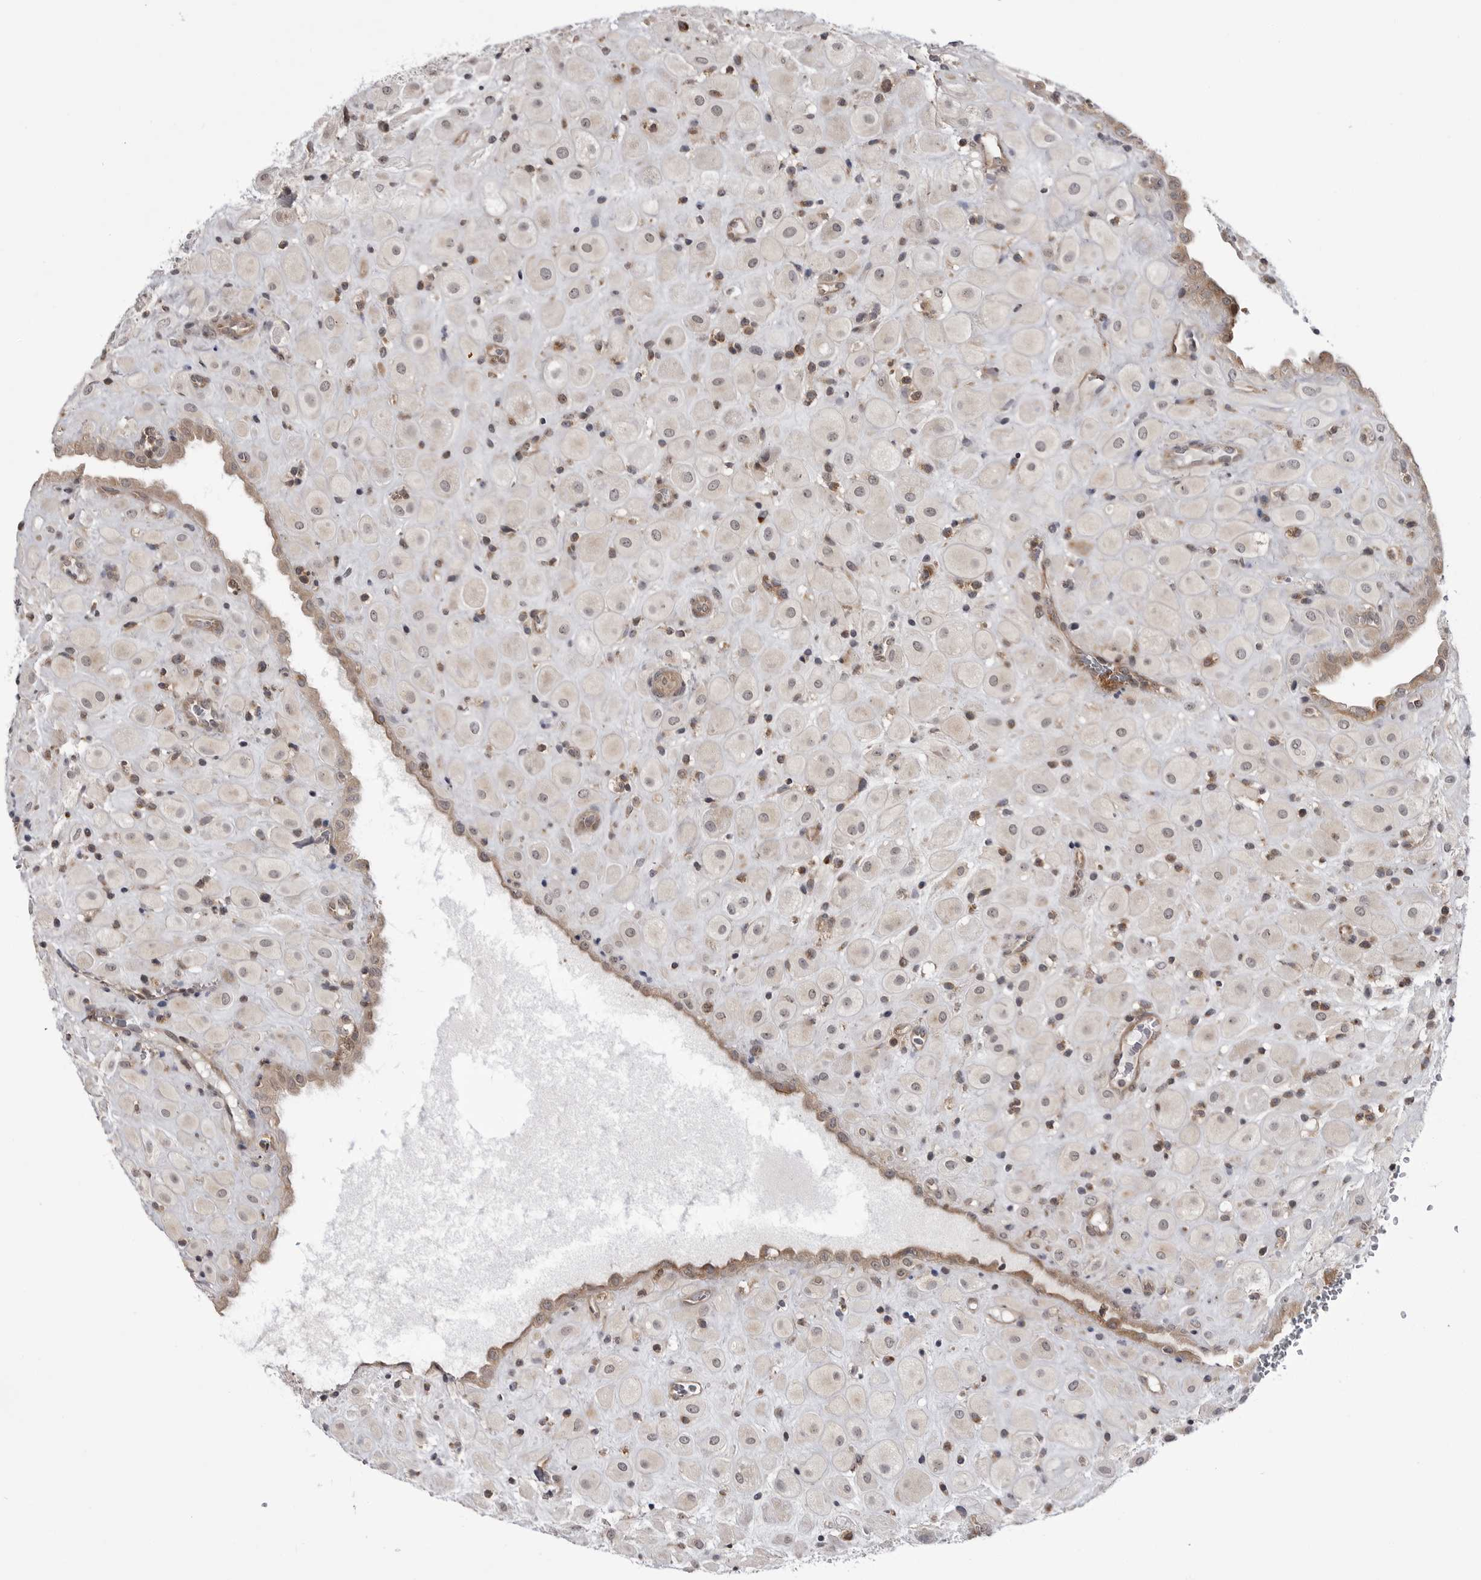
{"staining": {"intensity": "negative", "quantity": "none", "location": "none"}, "tissue": "placenta", "cell_type": "Decidual cells", "image_type": "normal", "snomed": [{"axis": "morphology", "description": "Normal tissue, NOS"}, {"axis": "topography", "description": "Placenta"}], "caption": "DAB immunohistochemical staining of normal placenta displays no significant expression in decidual cells.", "gene": "CCDC18", "patient": {"sex": "female", "age": 35}}